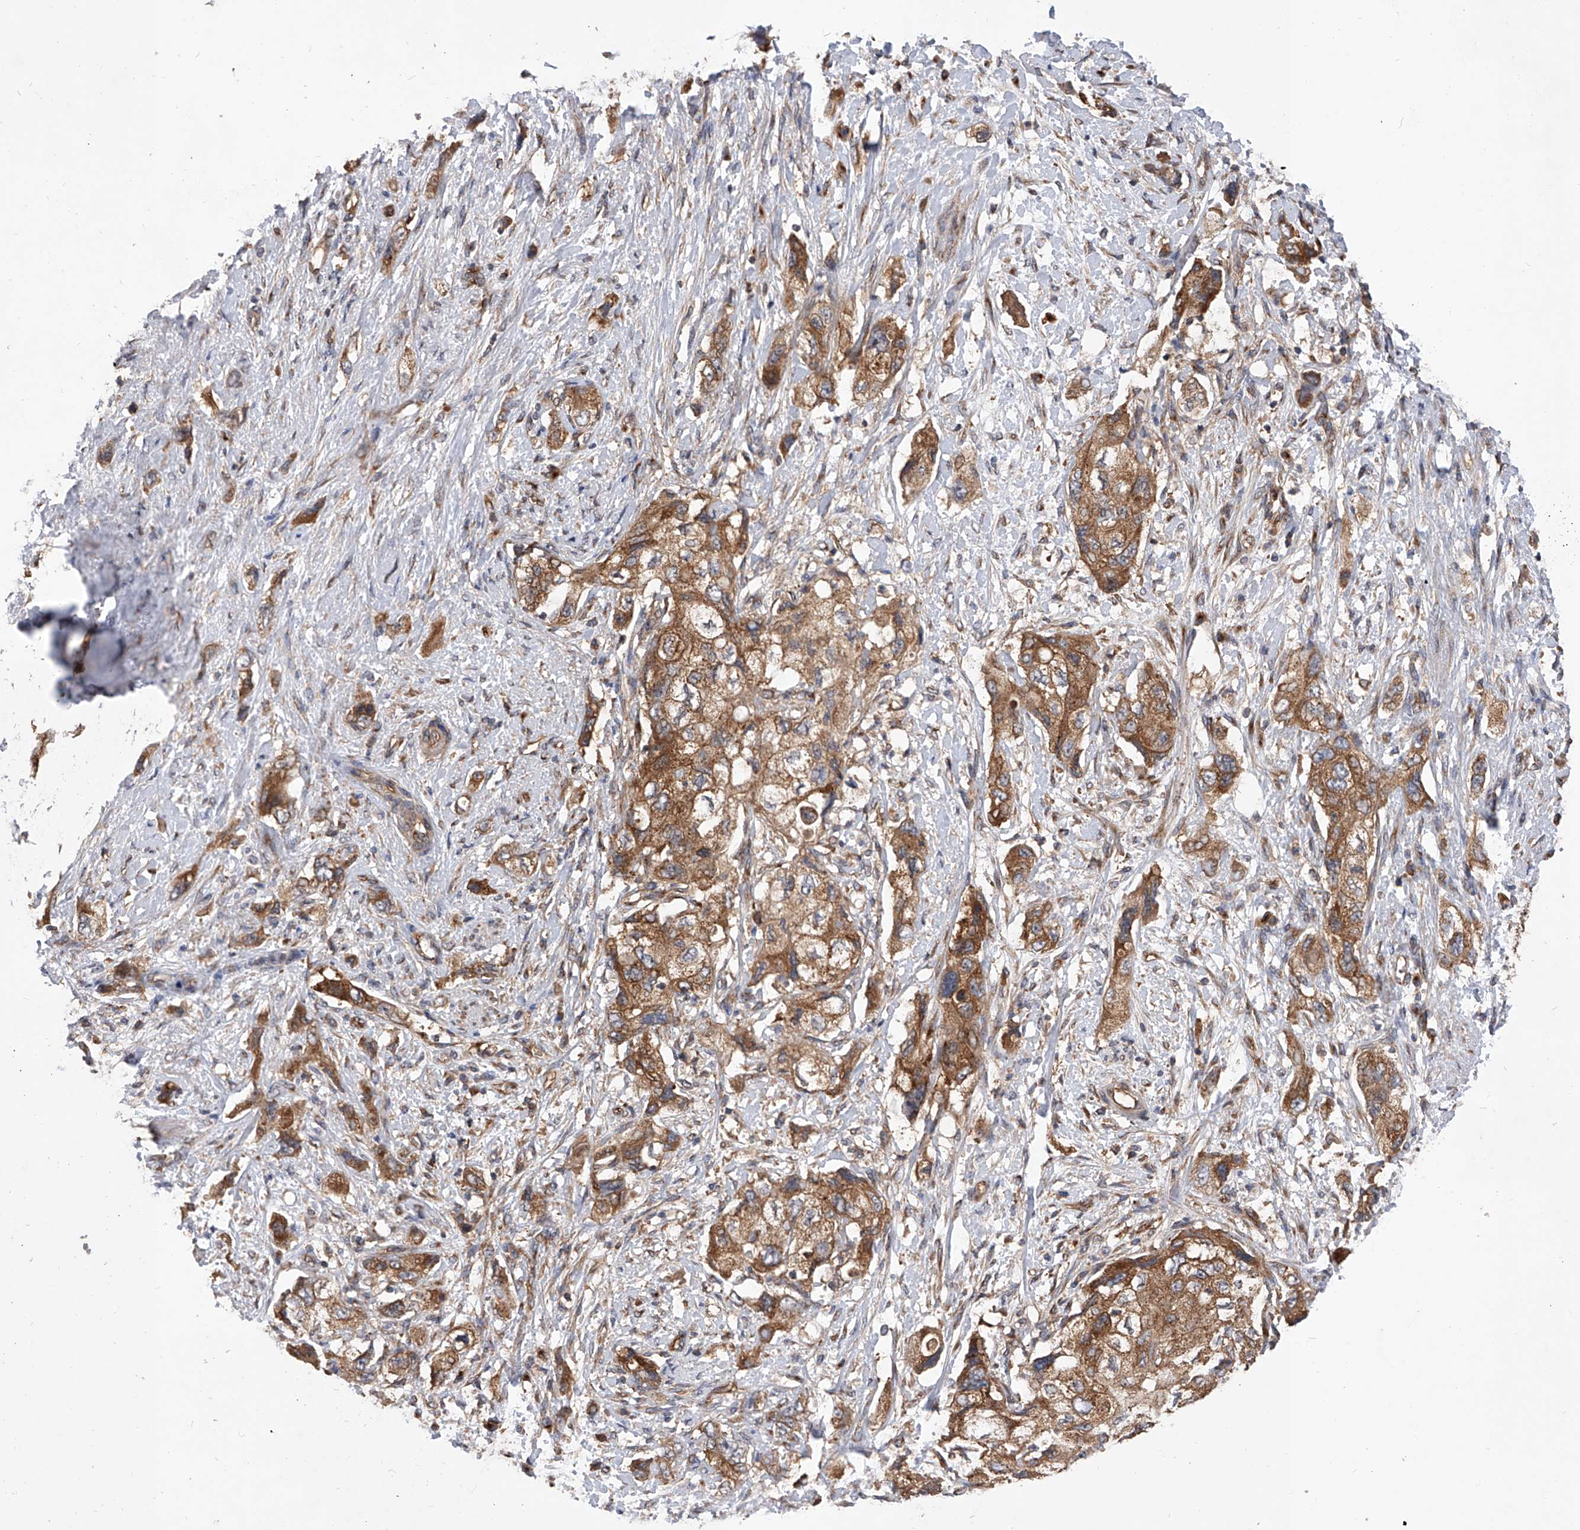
{"staining": {"intensity": "moderate", "quantity": ">75%", "location": "cytoplasmic/membranous"}, "tissue": "pancreatic cancer", "cell_type": "Tumor cells", "image_type": "cancer", "snomed": [{"axis": "morphology", "description": "Adenocarcinoma, NOS"}, {"axis": "topography", "description": "Pancreas"}], "caption": "Moderate cytoplasmic/membranous protein positivity is identified in about >75% of tumor cells in pancreatic adenocarcinoma.", "gene": "CFAP410", "patient": {"sex": "female", "age": 73}}